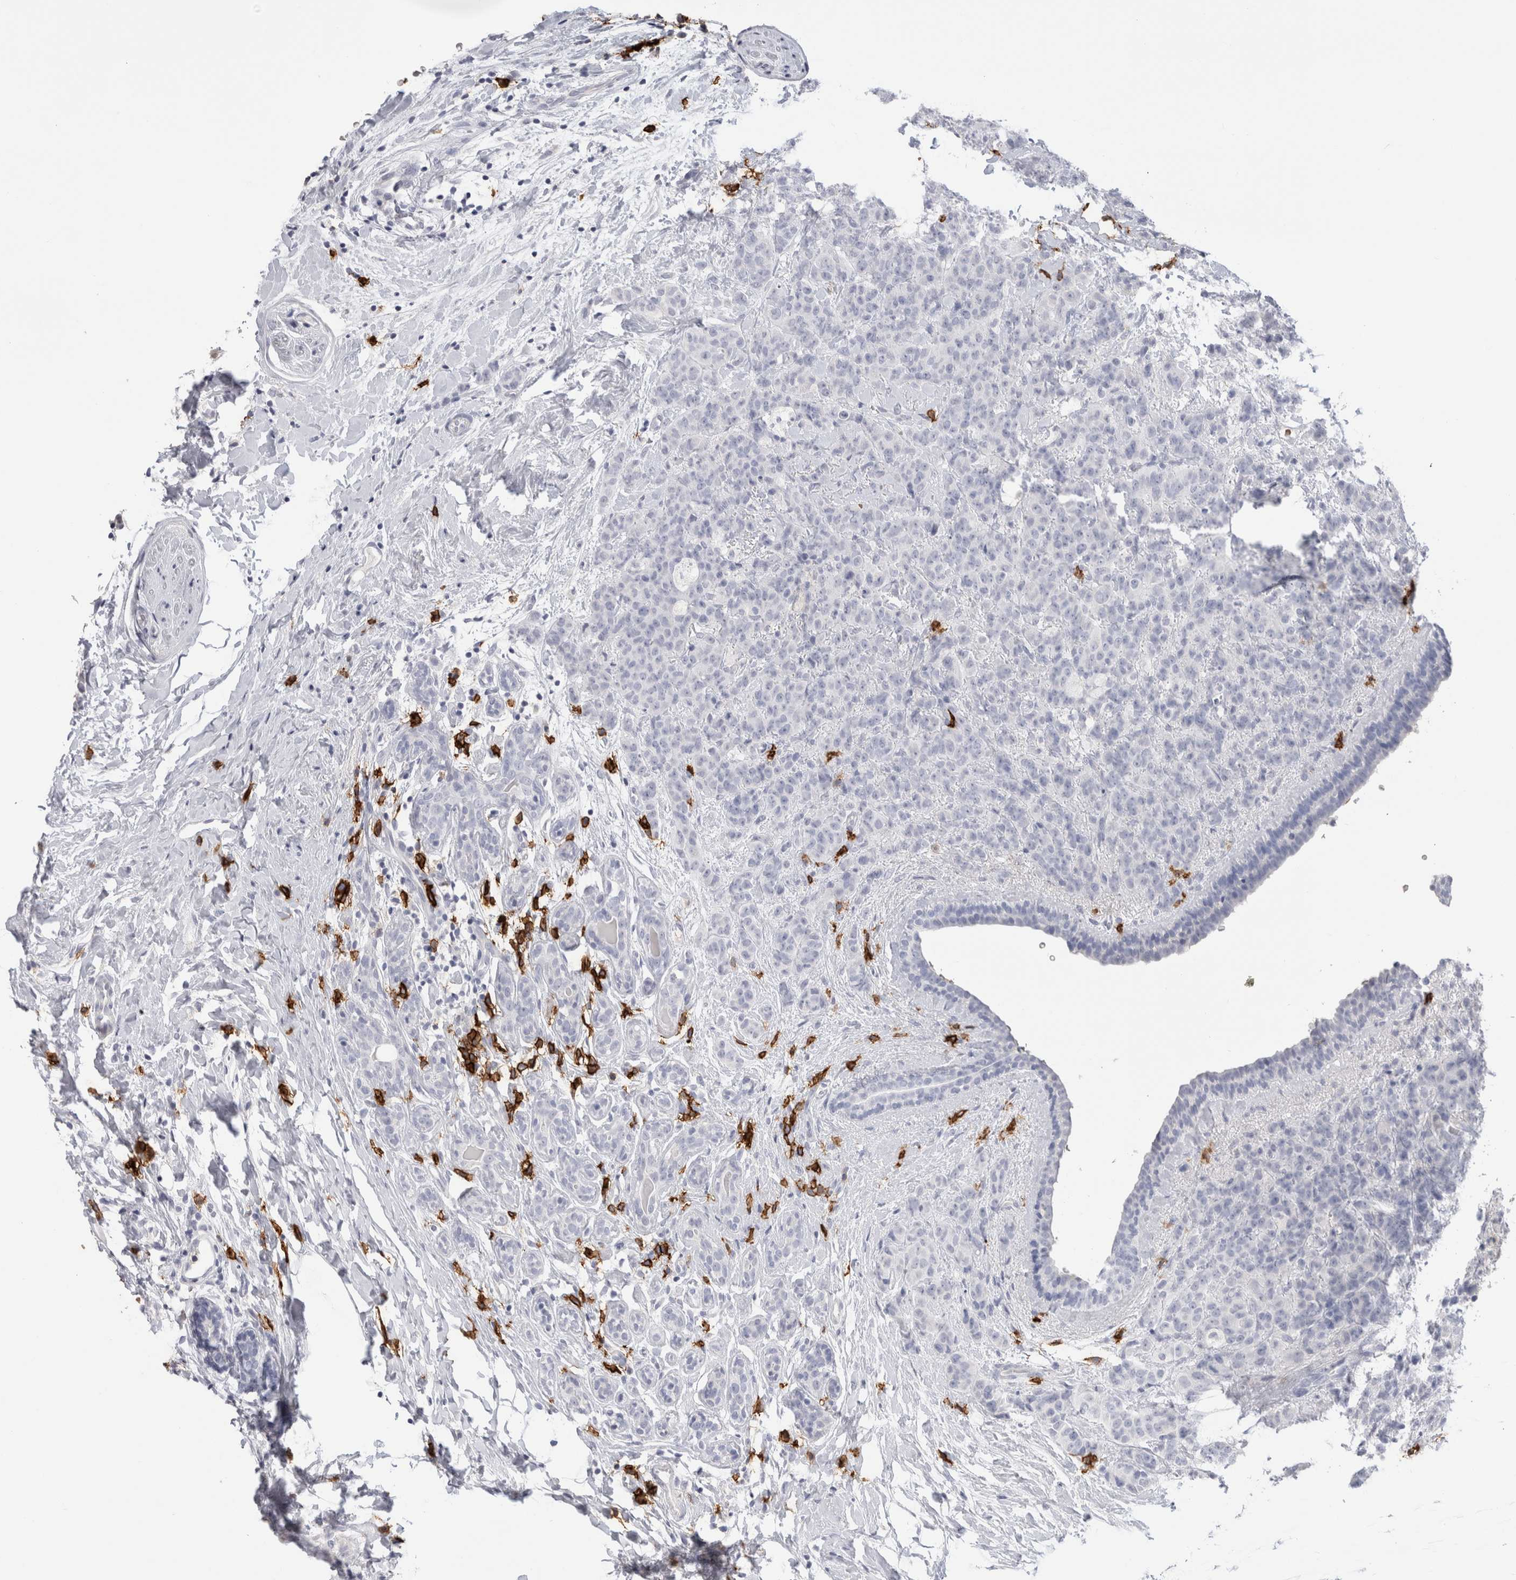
{"staining": {"intensity": "negative", "quantity": "none", "location": "none"}, "tissue": "breast cancer", "cell_type": "Tumor cells", "image_type": "cancer", "snomed": [{"axis": "morphology", "description": "Normal tissue, NOS"}, {"axis": "morphology", "description": "Duct carcinoma"}, {"axis": "topography", "description": "Breast"}], "caption": "Immunohistochemical staining of breast intraductal carcinoma displays no significant positivity in tumor cells.", "gene": "CD38", "patient": {"sex": "female", "age": 40}}